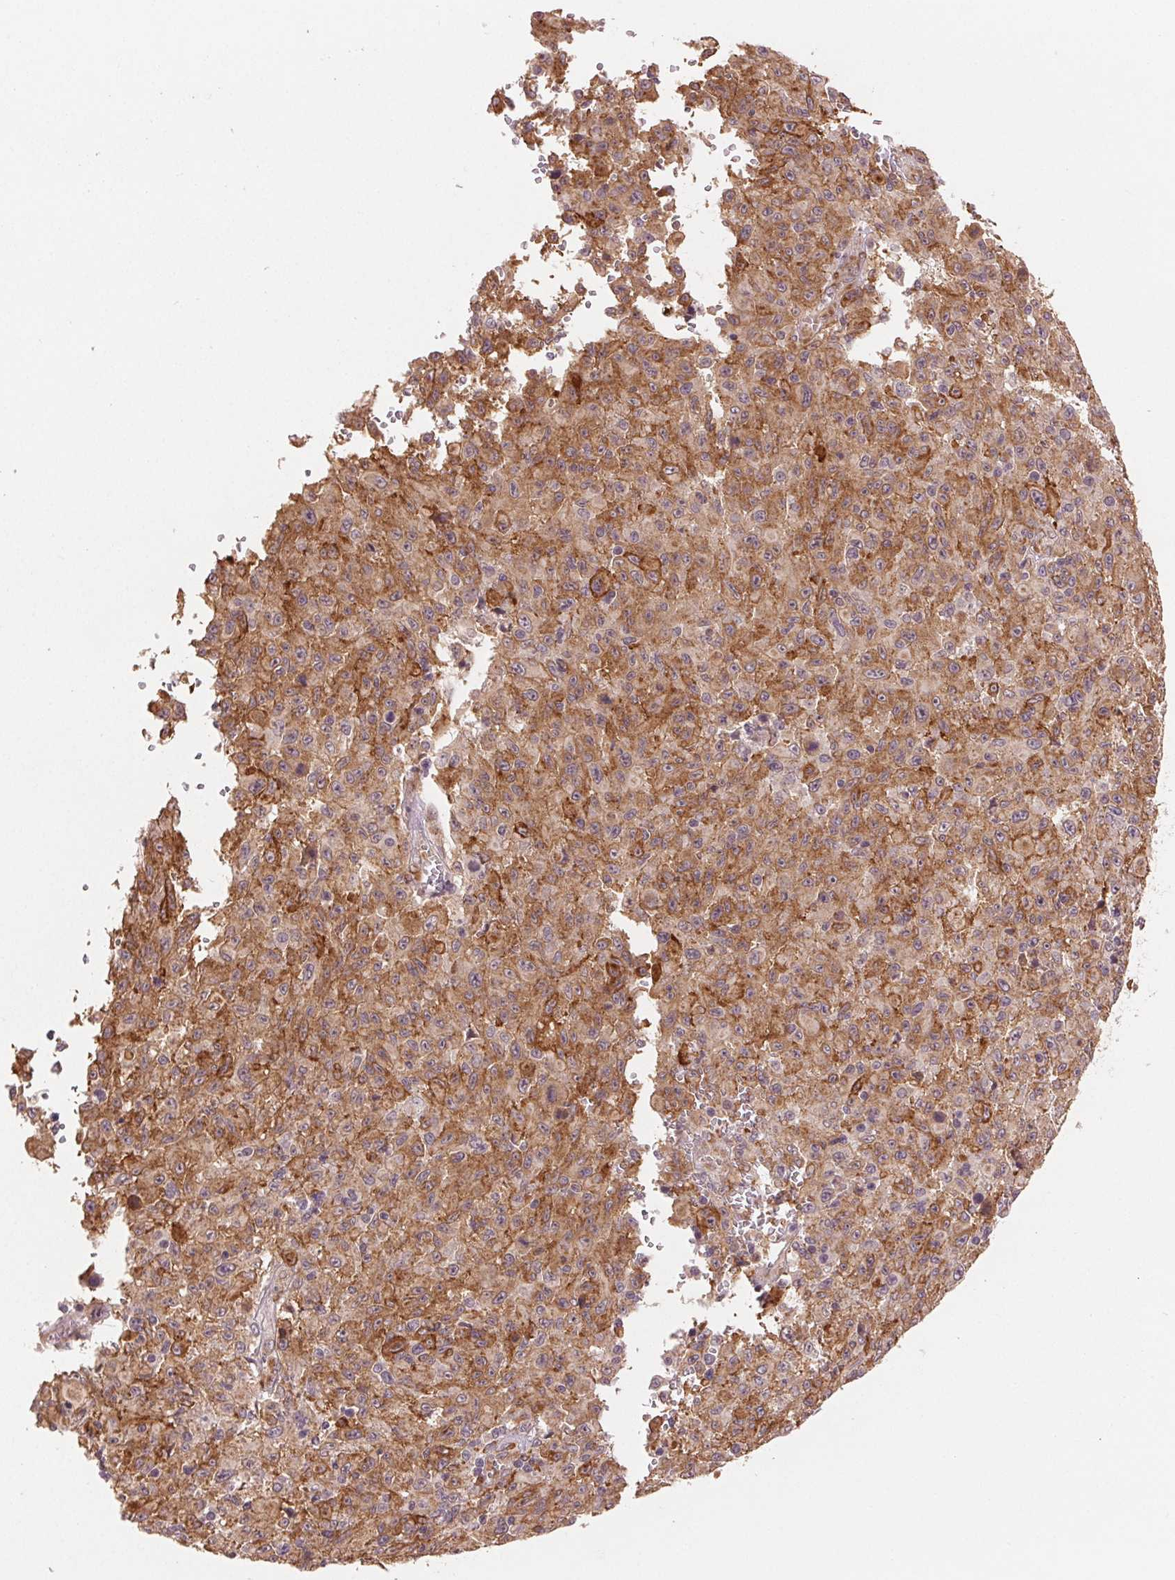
{"staining": {"intensity": "moderate", "quantity": ">75%", "location": "cytoplasmic/membranous"}, "tissue": "melanoma", "cell_type": "Tumor cells", "image_type": "cancer", "snomed": [{"axis": "morphology", "description": "Malignant melanoma, NOS"}, {"axis": "topography", "description": "Skin"}], "caption": "Tumor cells show medium levels of moderate cytoplasmic/membranous positivity in about >75% of cells in human melanoma. Nuclei are stained in blue.", "gene": "SLC20A1", "patient": {"sex": "male", "age": 46}}